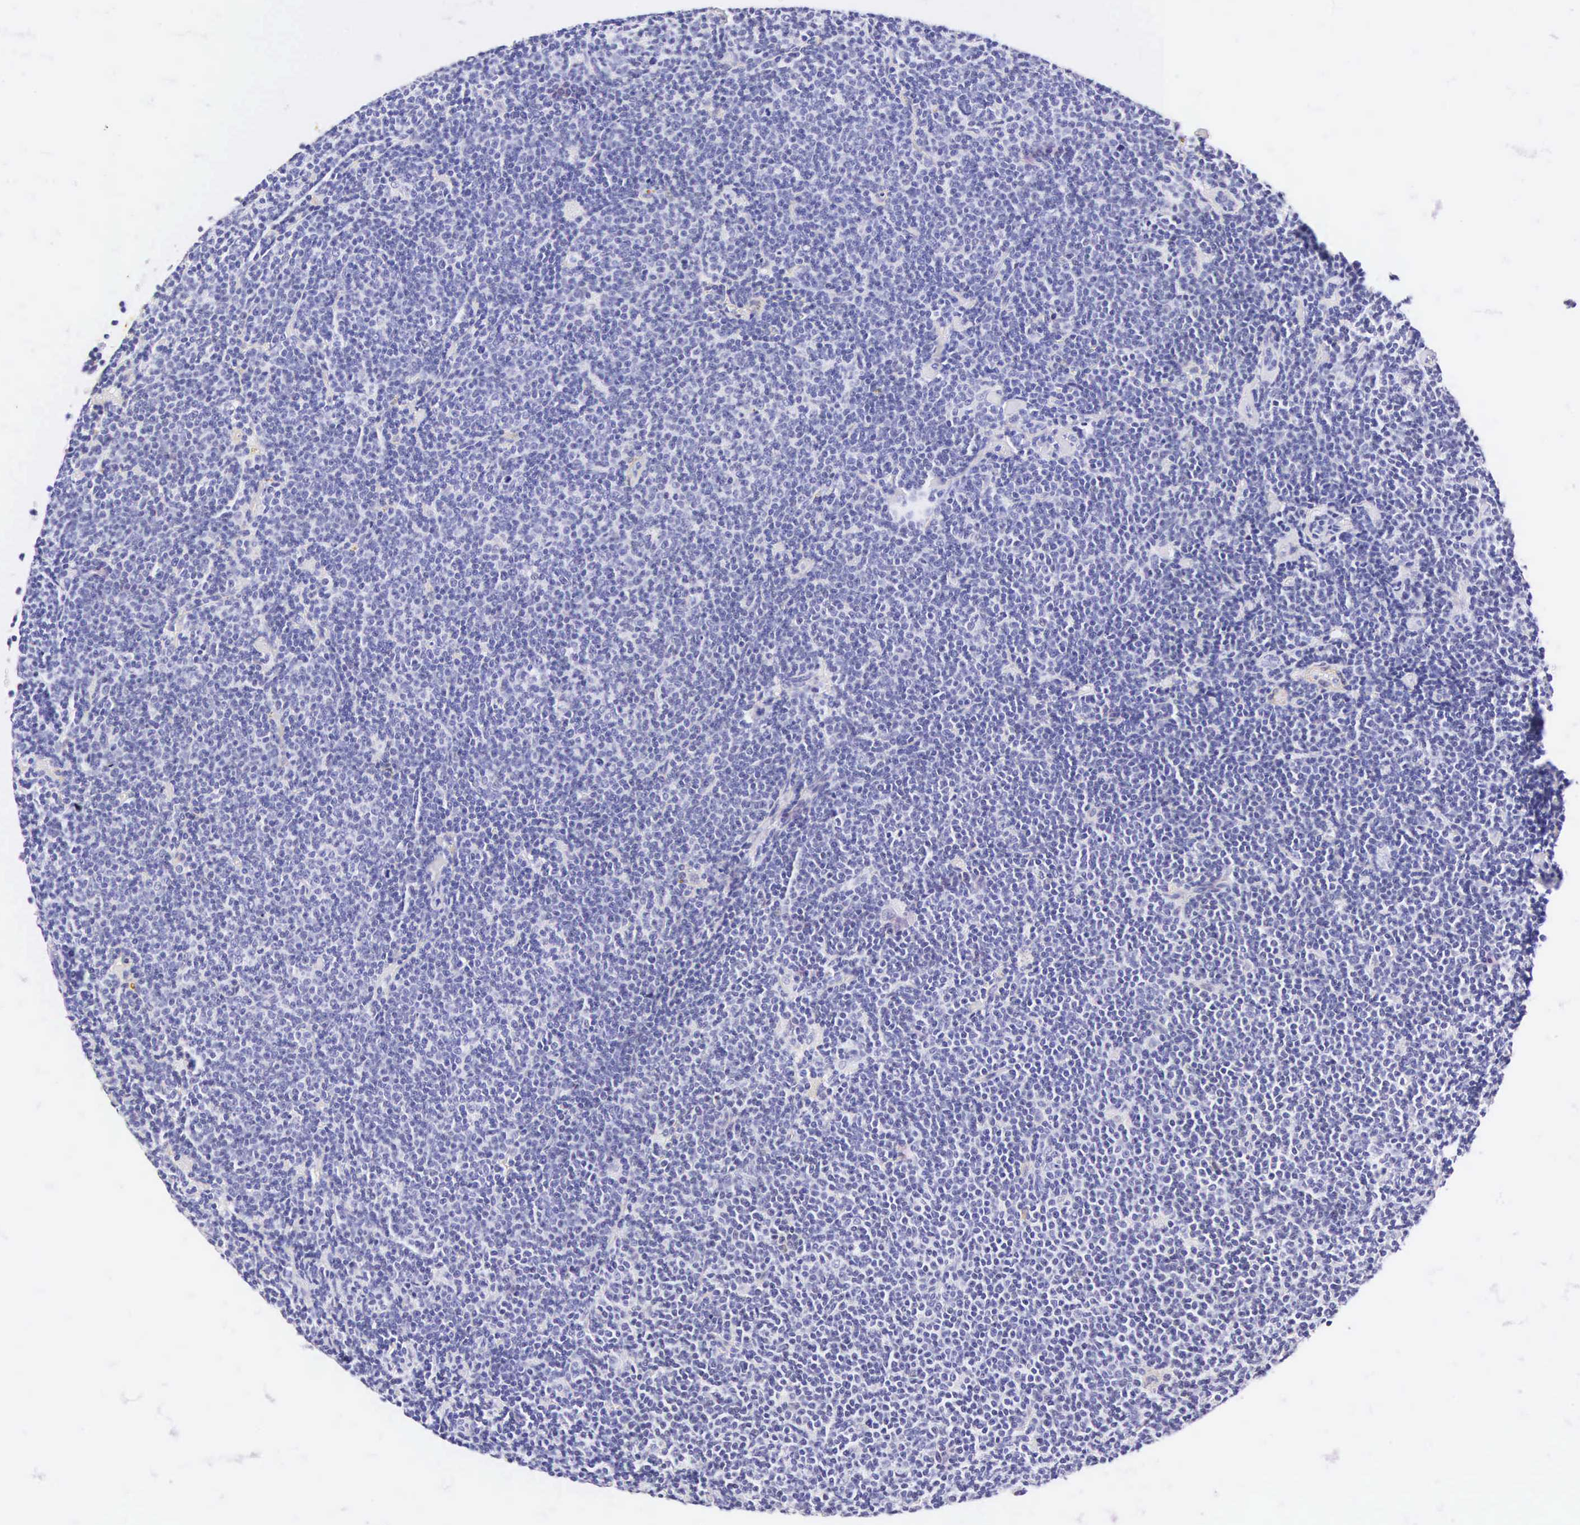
{"staining": {"intensity": "negative", "quantity": "none", "location": "none"}, "tissue": "lymphoma", "cell_type": "Tumor cells", "image_type": "cancer", "snomed": [{"axis": "morphology", "description": "Malignant lymphoma, non-Hodgkin's type, Low grade"}, {"axis": "topography", "description": "Lymph node"}], "caption": "Tumor cells show no significant expression in low-grade malignant lymphoma, non-Hodgkin's type.", "gene": "CNN1", "patient": {"sex": "male", "age": 65}}